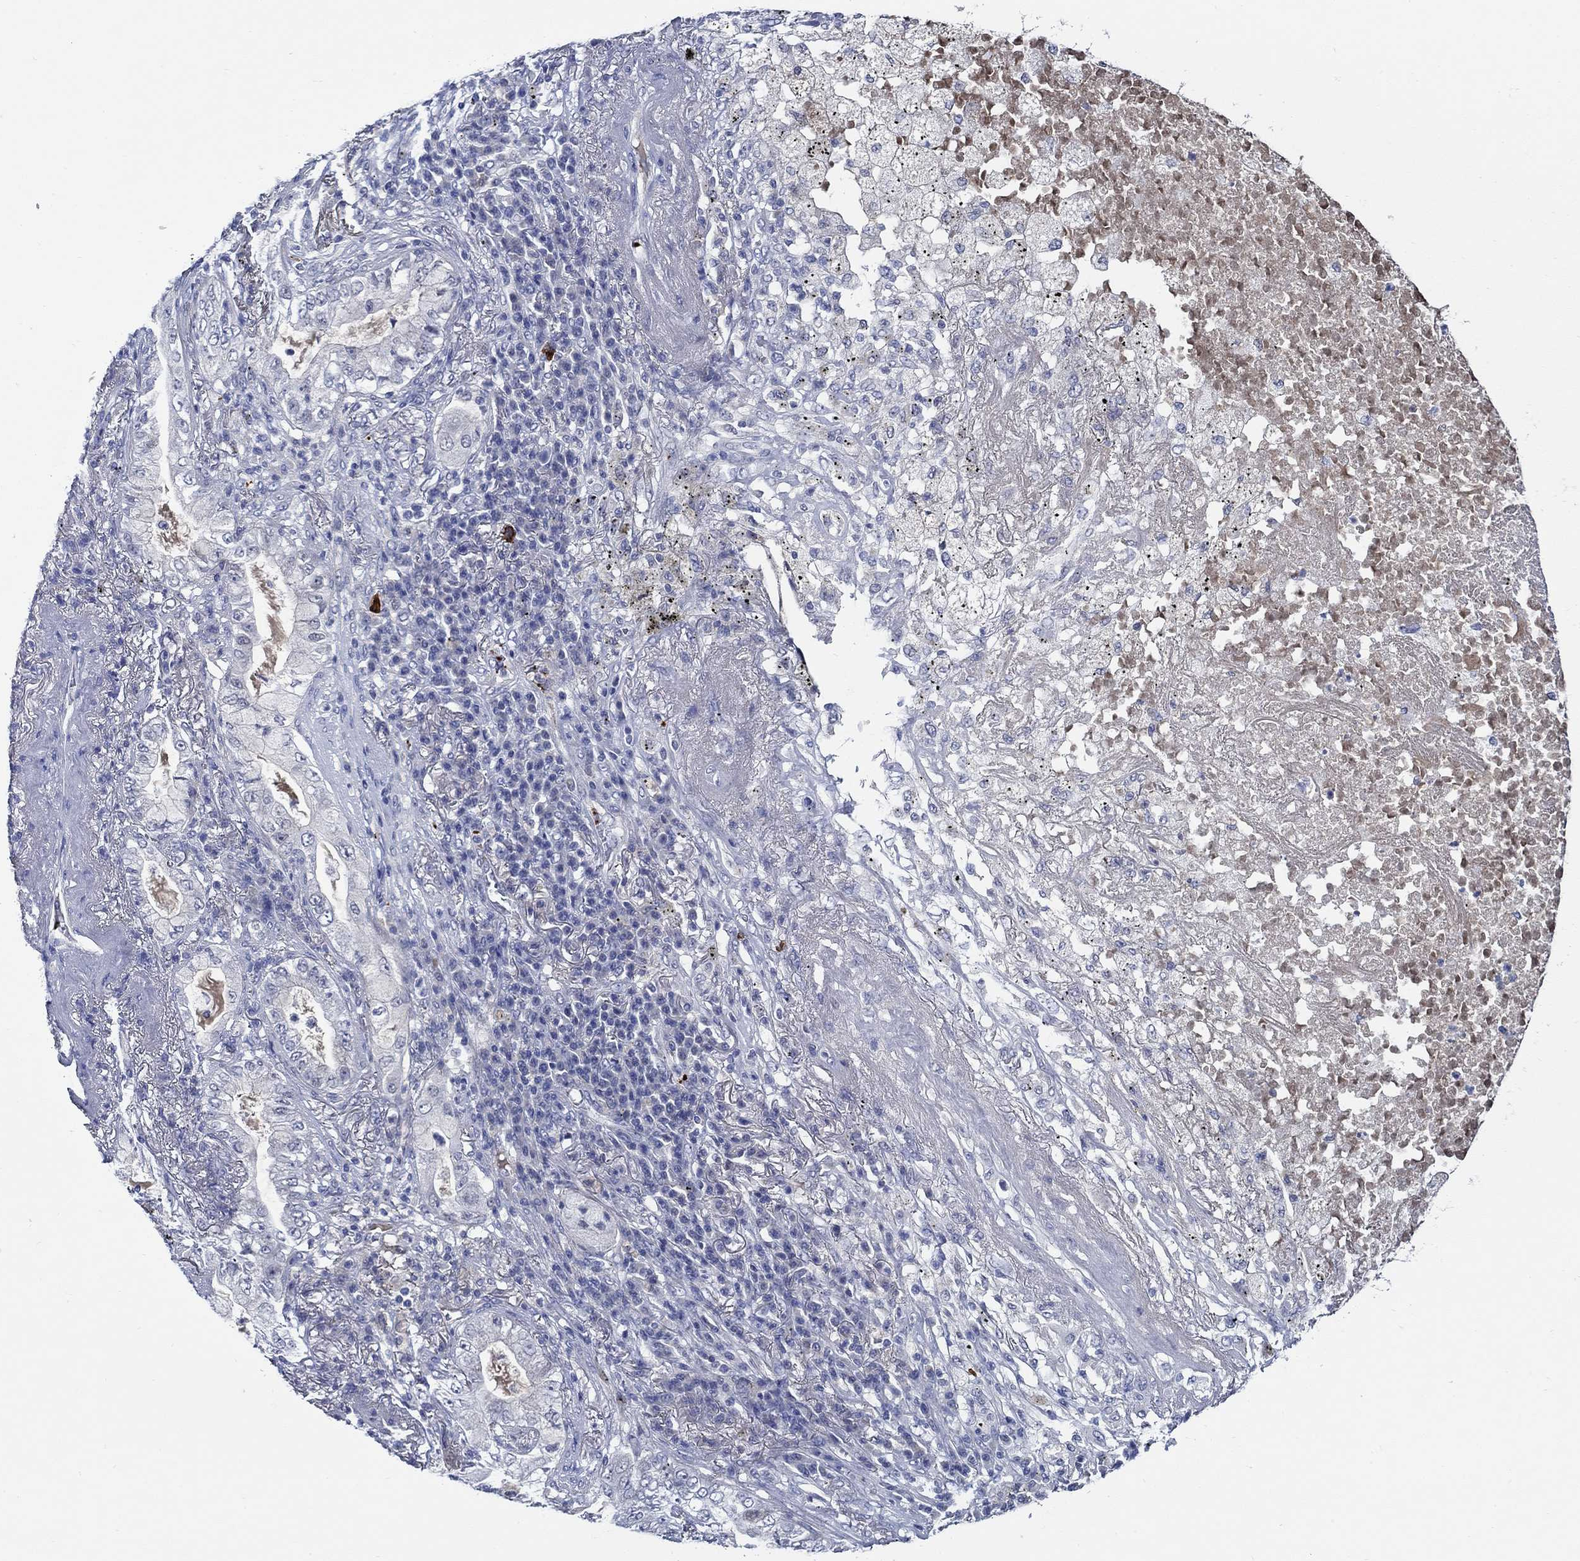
{"staining": {"intensity": "negative", "quantity": "none", "location": "none"}, "tissue": "lung cancer", "cell_type": "Tumor cells", "image_type": "cancer", "snomed": [{"axis": "morphology", "description": "Adenocarcinoma, NOS"}, {"axis": "topography", "description": "Lung"}], "caption": "Immunohistochemical staining of human lung cancer reveals no significant staining in tumor cells. (DAB immunohistochemistry (IHC) visualized using brightfield microscopy, high magnification).", "gene": "ALOX12", "patient": {"sex": "female", "age": 73}}